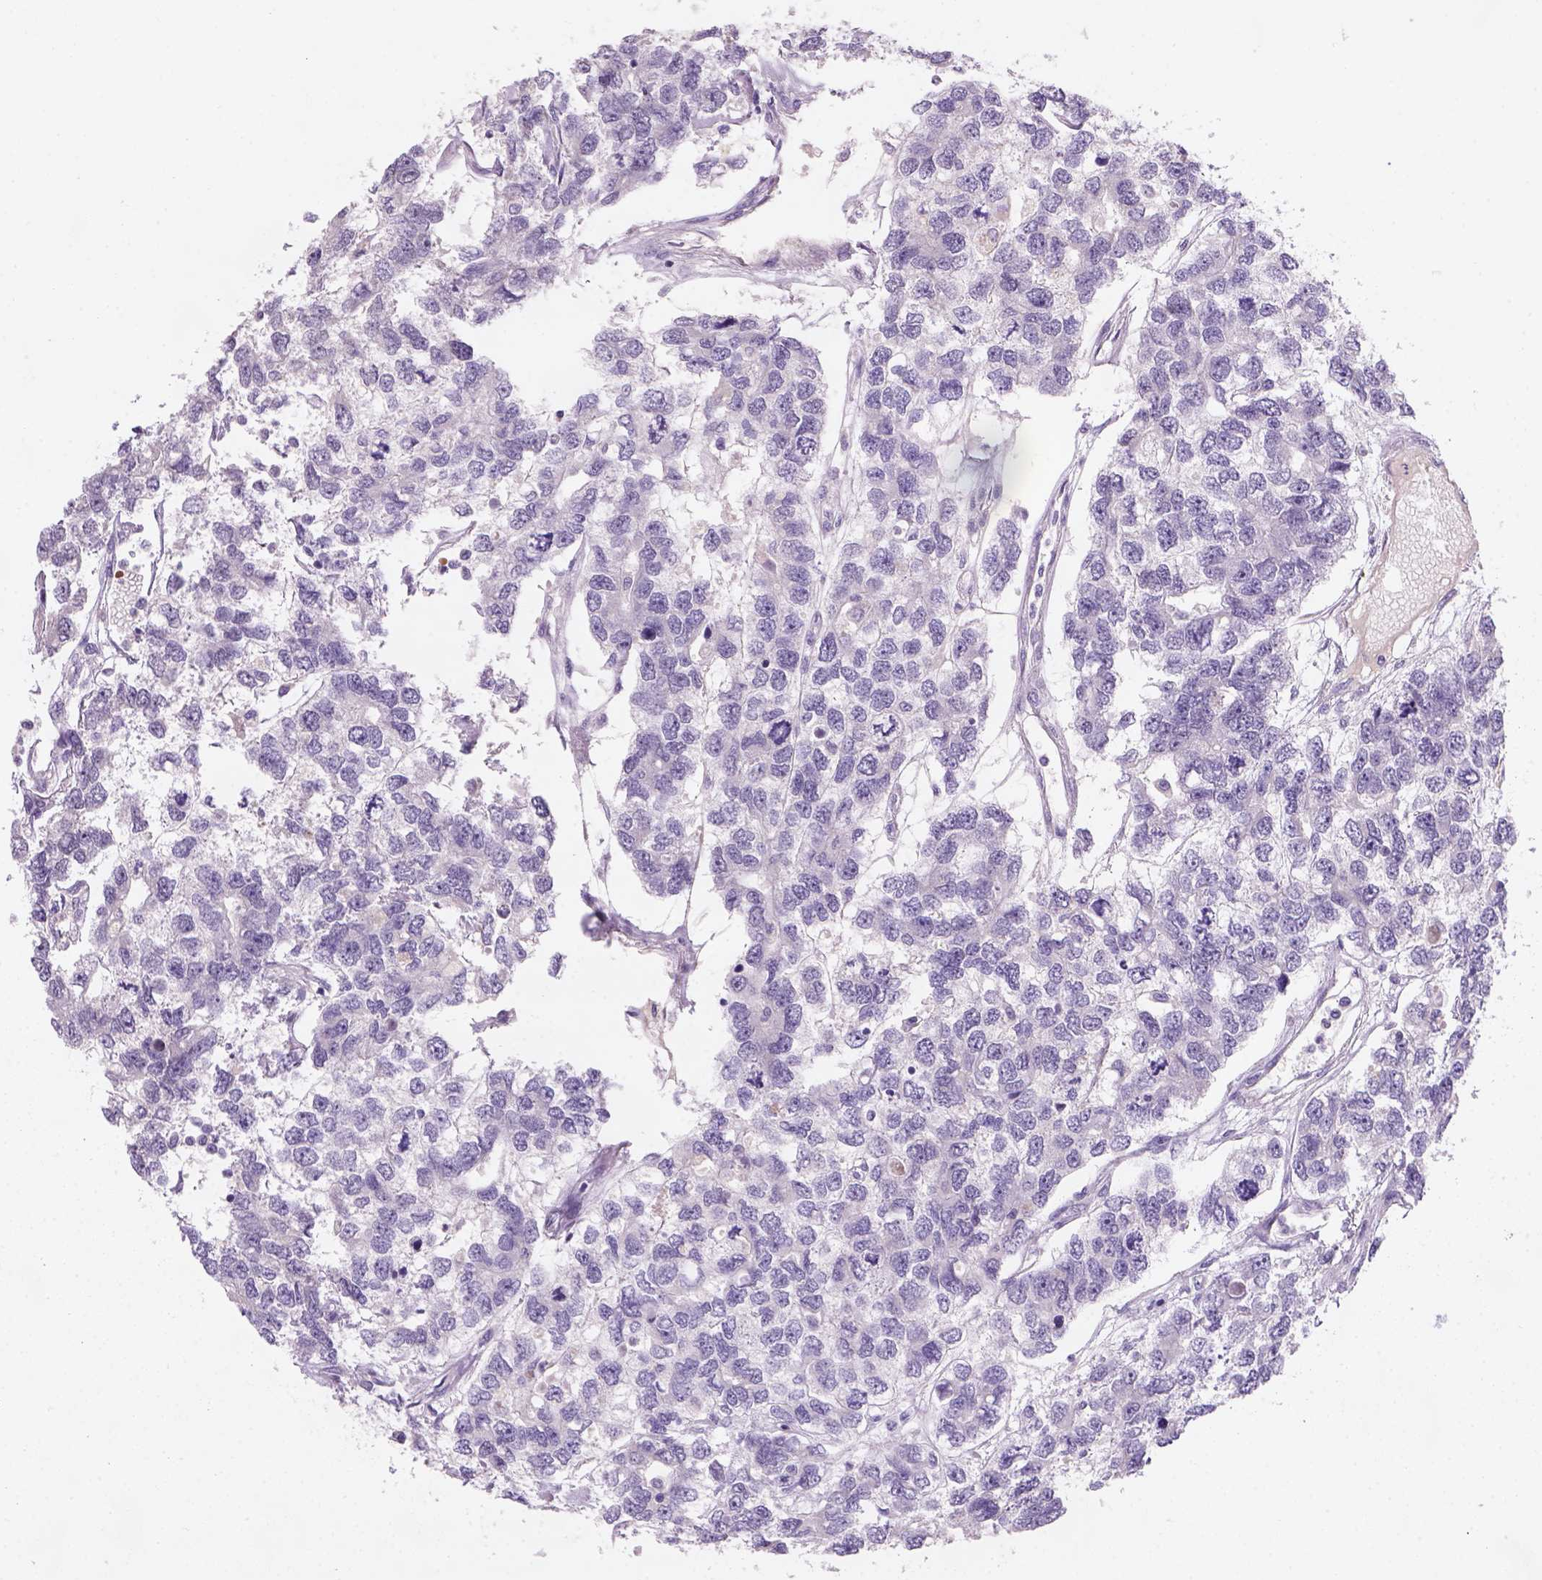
{"staining": {"intensity": "negative", "quantity": "none", "location": "none"}, "tissue": "testis cancer", "cell_type": "Tumor cells", "image_type": "cancer", "snomed": [{"axis": "morphology", "description": "Seminoma, NOS"}, {"axis": "topography", "description": "Testis"}], "caption": "High power microscopy photomicrograph of an immunohistochemistry micrograph of testis seminoma, revealing no significant staining in tumor cells. (DAB (3,3'-diaminobenzidine) immunohistochemistry (IHC), high magnification).", "gene": "ZMAT4", "patient": {"sex": "male", "age": 52}}